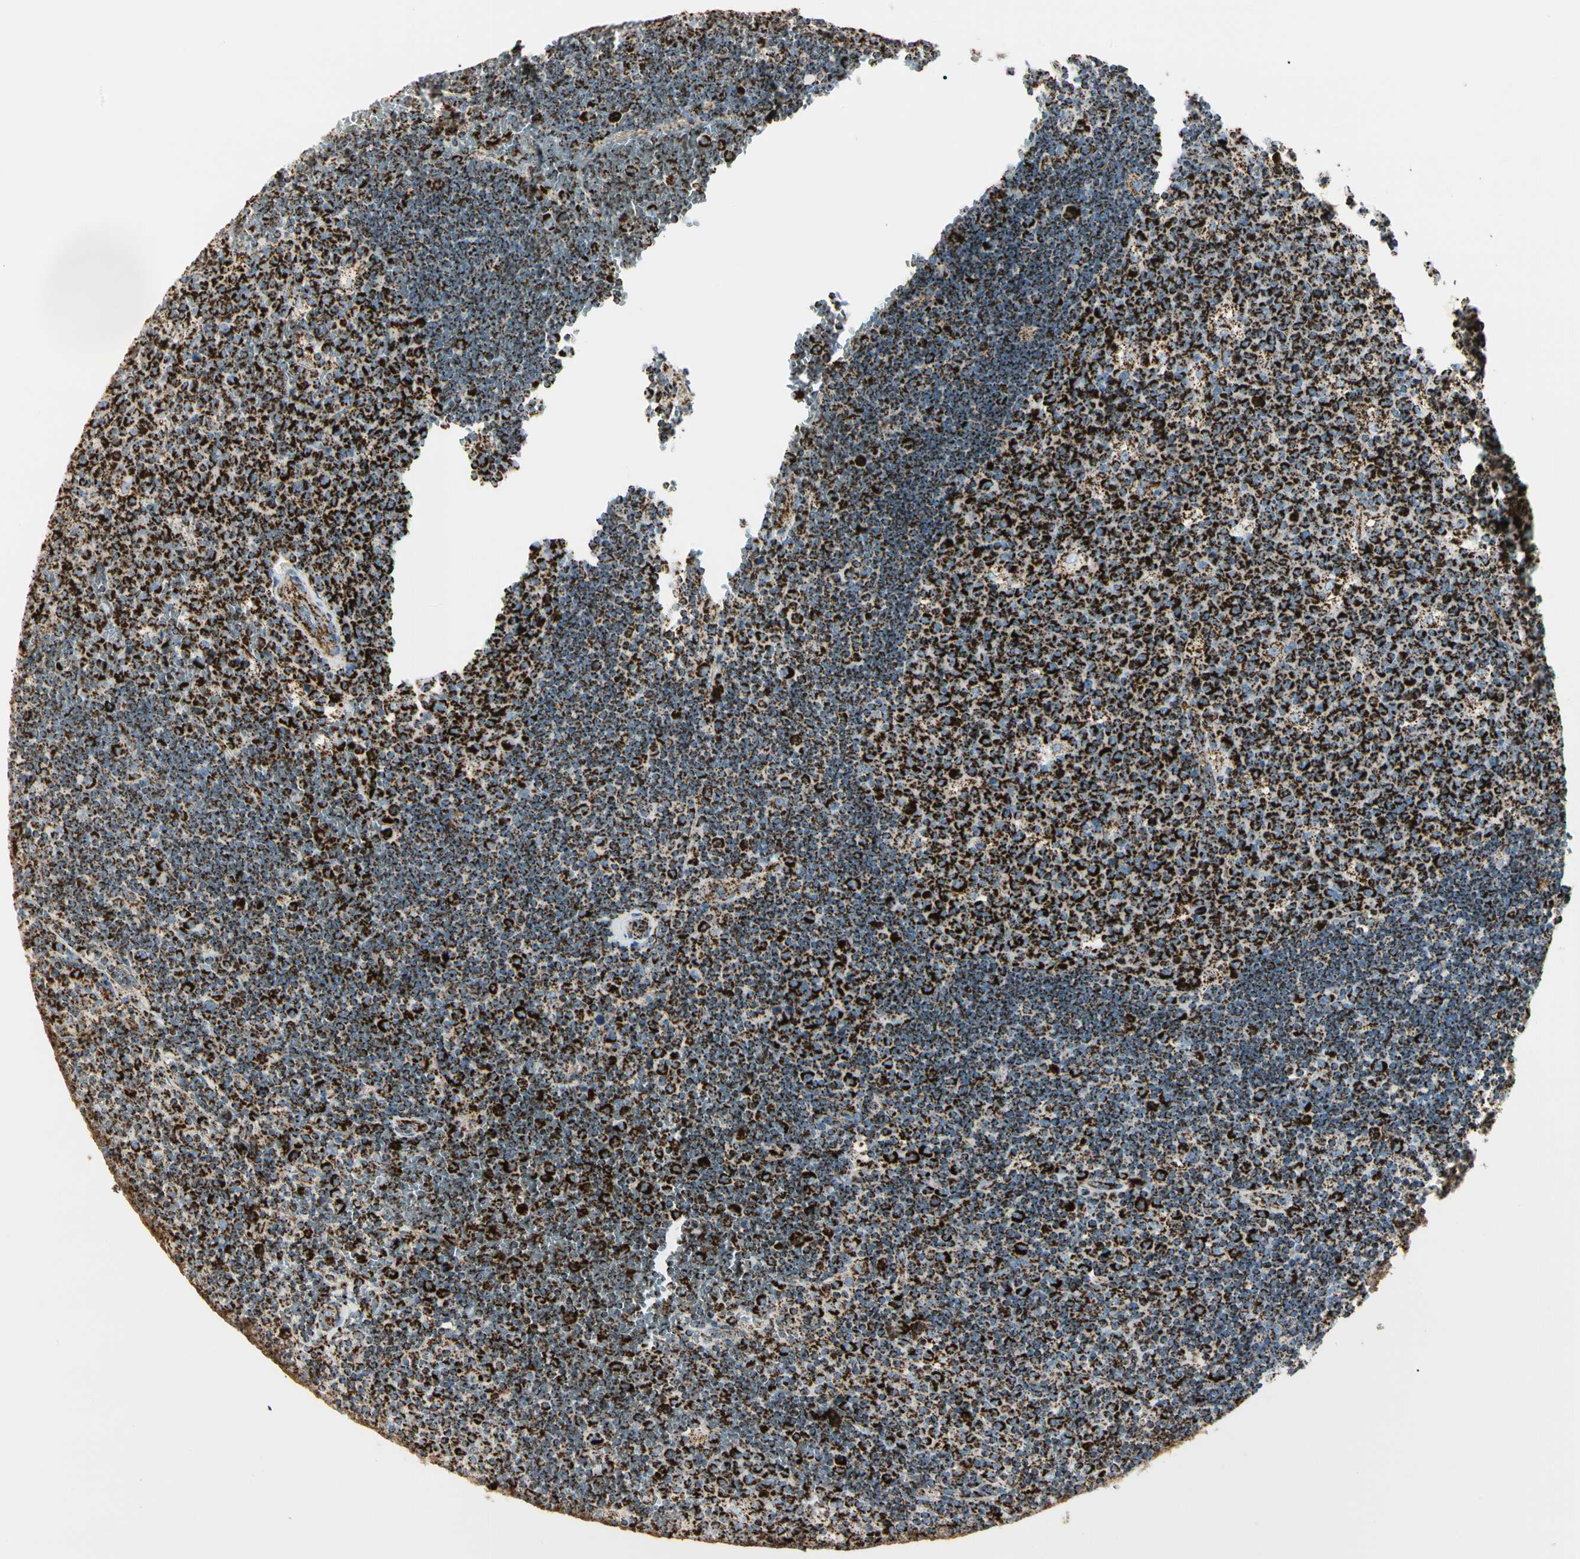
{"staining": {"intensity": "strong", "quantity": ">75%", "location": "cytoplasmic/membranous"}, "tissue": "lymph node", "cell_type": "Germinal center cells", "image_type": "normal", "snomed": [{"axis": "morphology", "description": "Normal tissue, NOS"}, {"axis": "topography", "description": "Lymph node"}, {"axis": "topography", "description": "Salivary gland"}], "caption": "The immunohistochemical stain highlights strong cytoplasmic/membranous staining in germinal center cells of normal lymph node. The staining was performed using DAB, with brown indicating positive protein expression. Nuclei are stained blue with hematoxylin.", "gene": "ME2", "patient": {"sex": "male", "age": 8}}